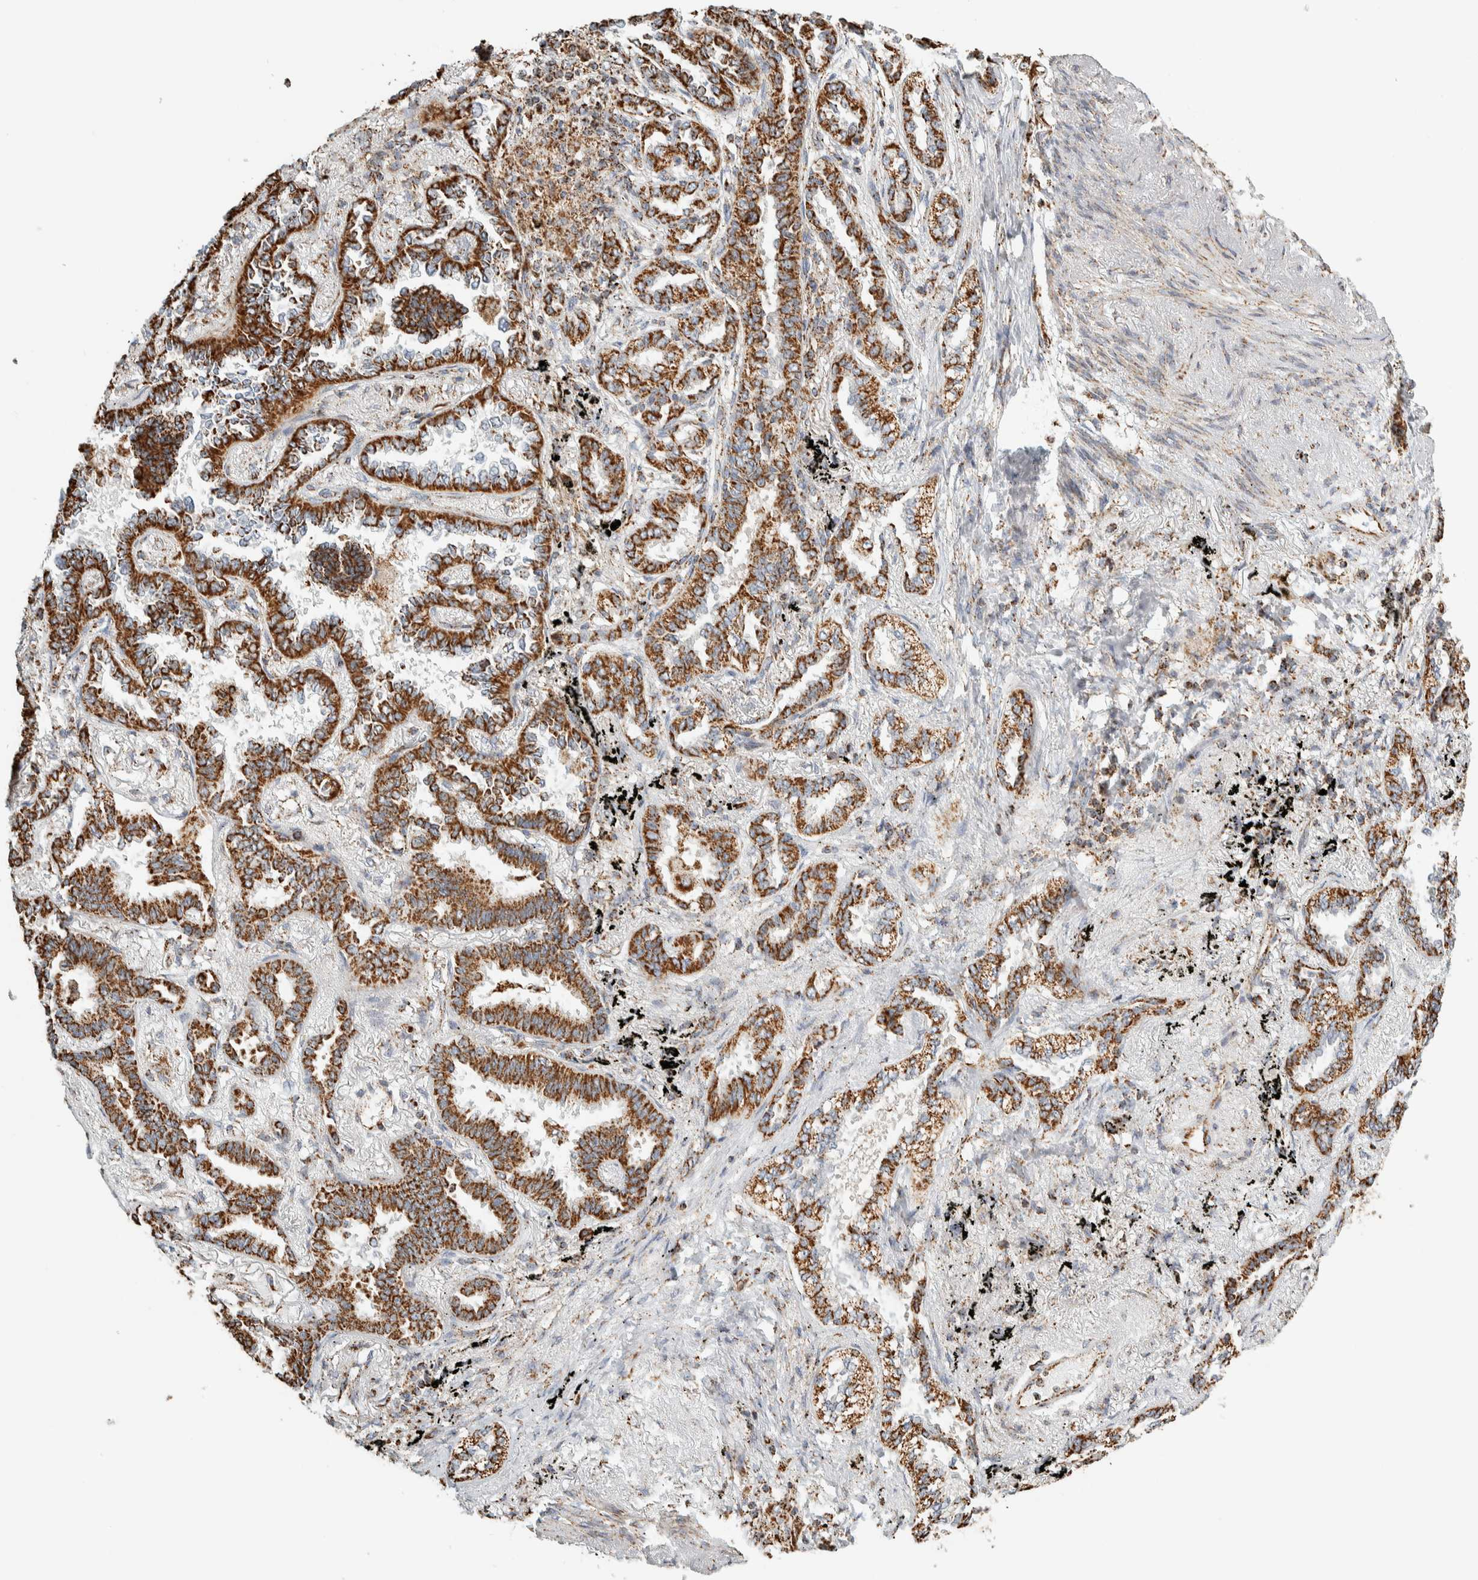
{"staining": {"intensity": "moderate", "quantity": ">75%", "location": "cytoplasmic/membranous"}, "tissue": "lung cancer", "cell_type": "Tumor cells", "image_type": "cancer", "snomed": [{"axis": "morphology", "description": "Adenocarcinoma, NOS"}, {"axis": "topography", "description": "Lung"}], "caption": "Immunohistochemistry (IHC) of lung adenocarcinoma displays medium levels of moderate cytoplasmic/membranous positivity in approximately >75% of tumor cells.", "gene": "ZNF454", "patient": {"sex": "male", "age": 59}}